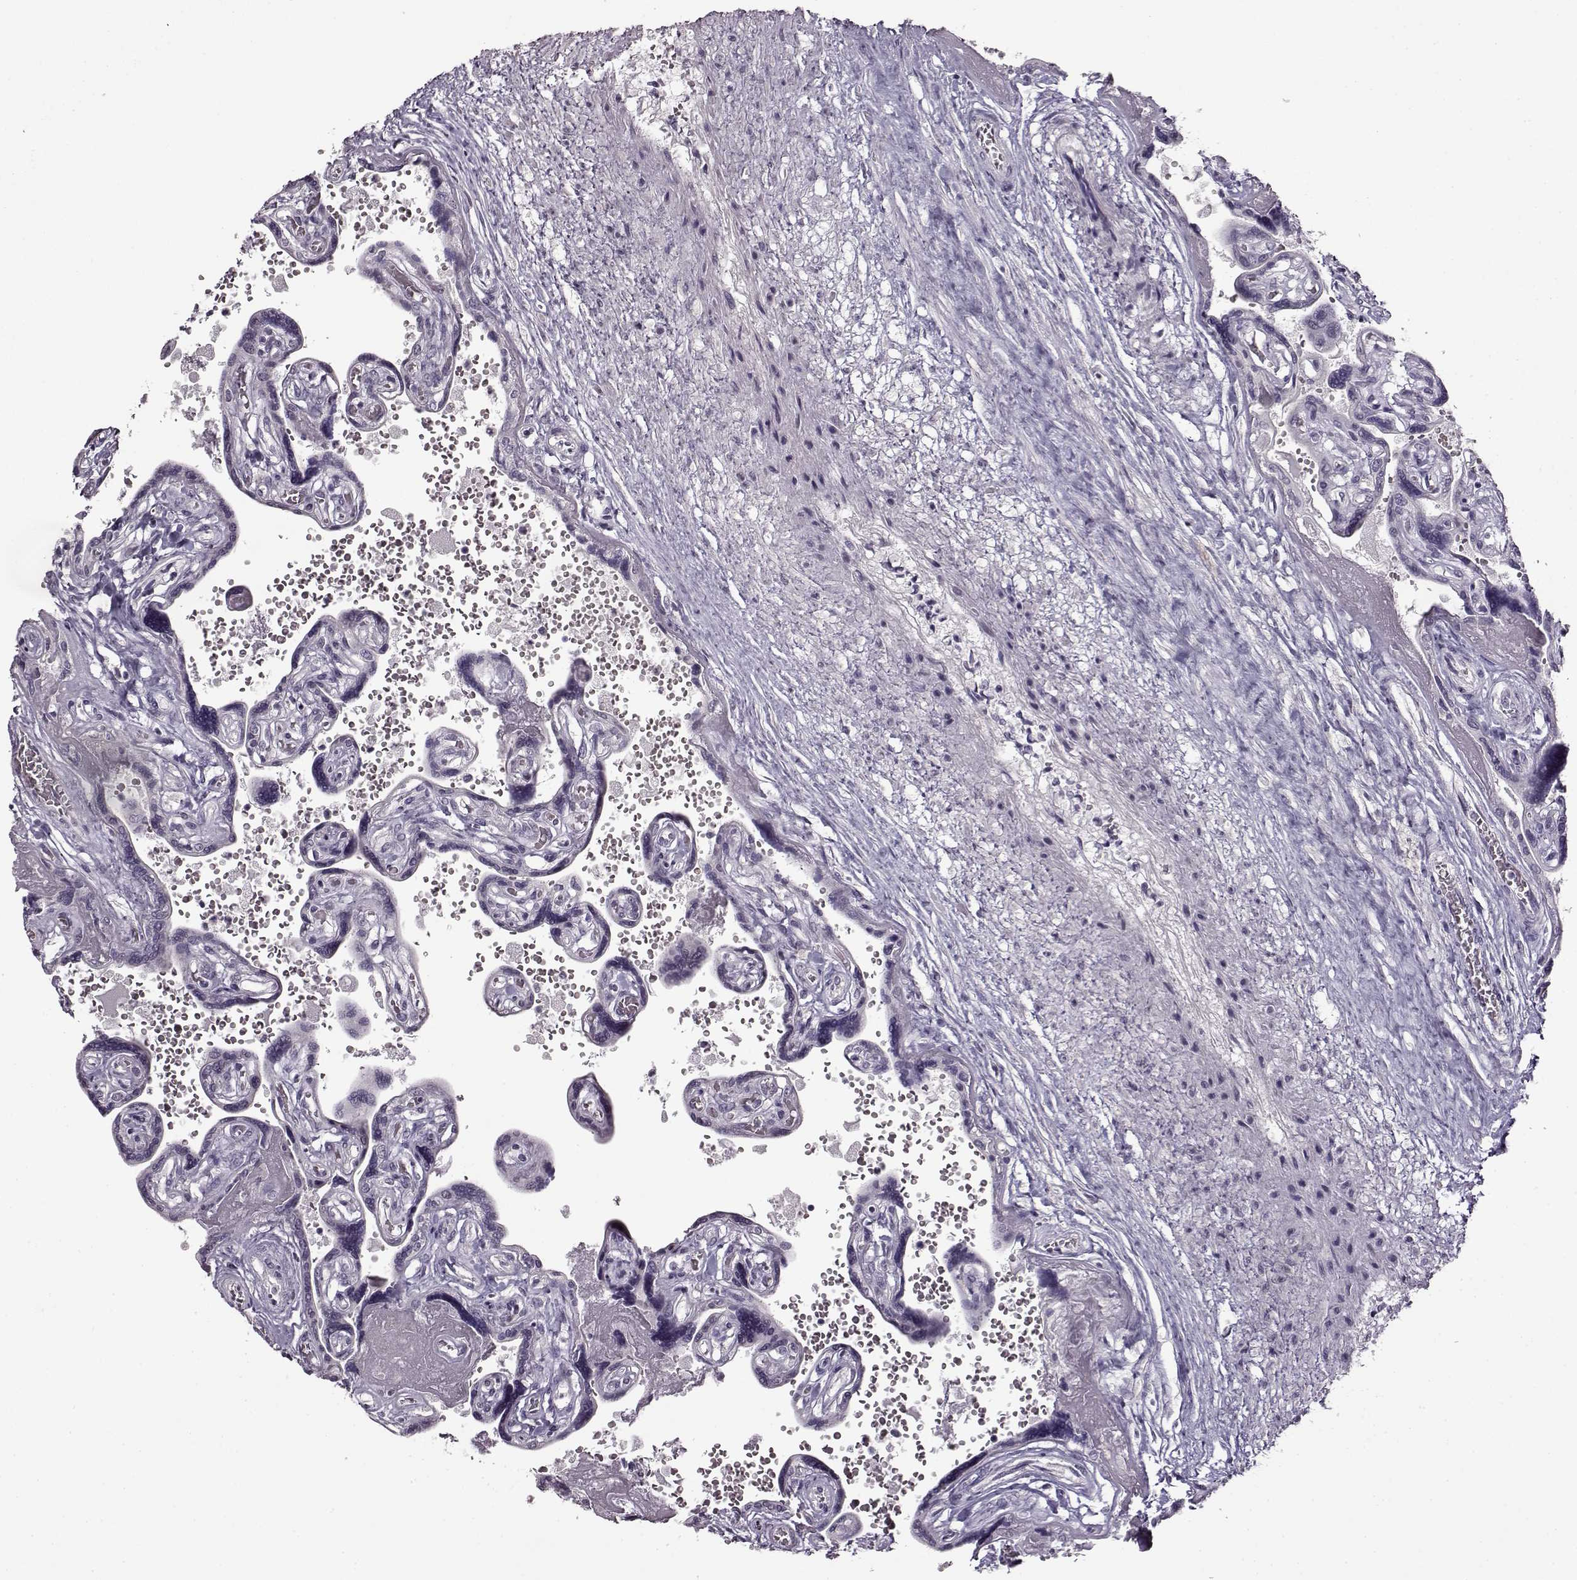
{"staining": {"intensity": "negative", "quantity": "none", "location": "none"}, "tissue": "placenta", "cell_type": "Decidual cells", "image_type": "normal", "snomed": [{"axis": "morphology", "description": "Normal tissue, NOS"}, {"axis": "topography", "description": "Placenta"}], "caption": "This is a image of IHC staining of normal placenta, which shows no expression in decidual cells. The staining was performed using DAB (3,3'-diaminobenzidine) to visualize the protein expression in brown, while the nuclei were stained in blue with hematoxylin (Magnification: 20x).", "gene": "FSHB", "patient": {"sex": "female", "age": 32}}